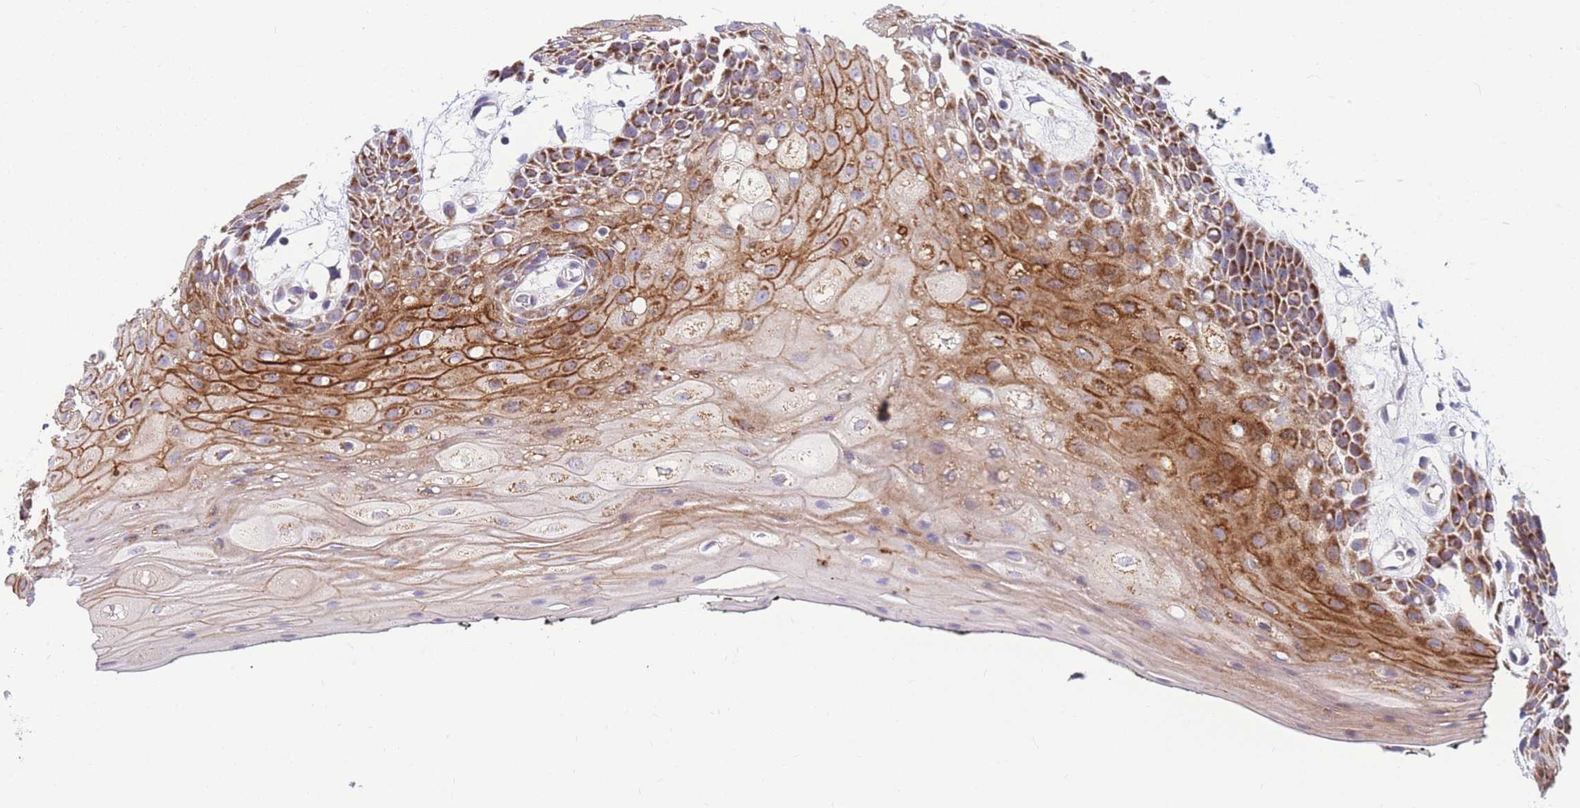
{"staining": {"intensity": "strong", "quantity": "25%-75%", "location": "cytoplasmic/membranous"}, "tissue": "oral mucosa", "cell_type": "Squamous epithelial cells", "image_type": "normal", "snomed": [{"axis": "morphology", "description": "Normal tissue, NOS"}, {"axis": "topography", "description": "Oral tissue"}, {"axis": "topography", "description": "Tounge, NOS"}], "caption": "About 25%-75% of squamous epithelial cells in benign human oral mucosa demonstrate strong cytoplasmic/membranous protein positivity as visualized by brown immunohistochemical staining.", "gene": "MRPS11", "patient": {"sex": "female", "age": 59}}